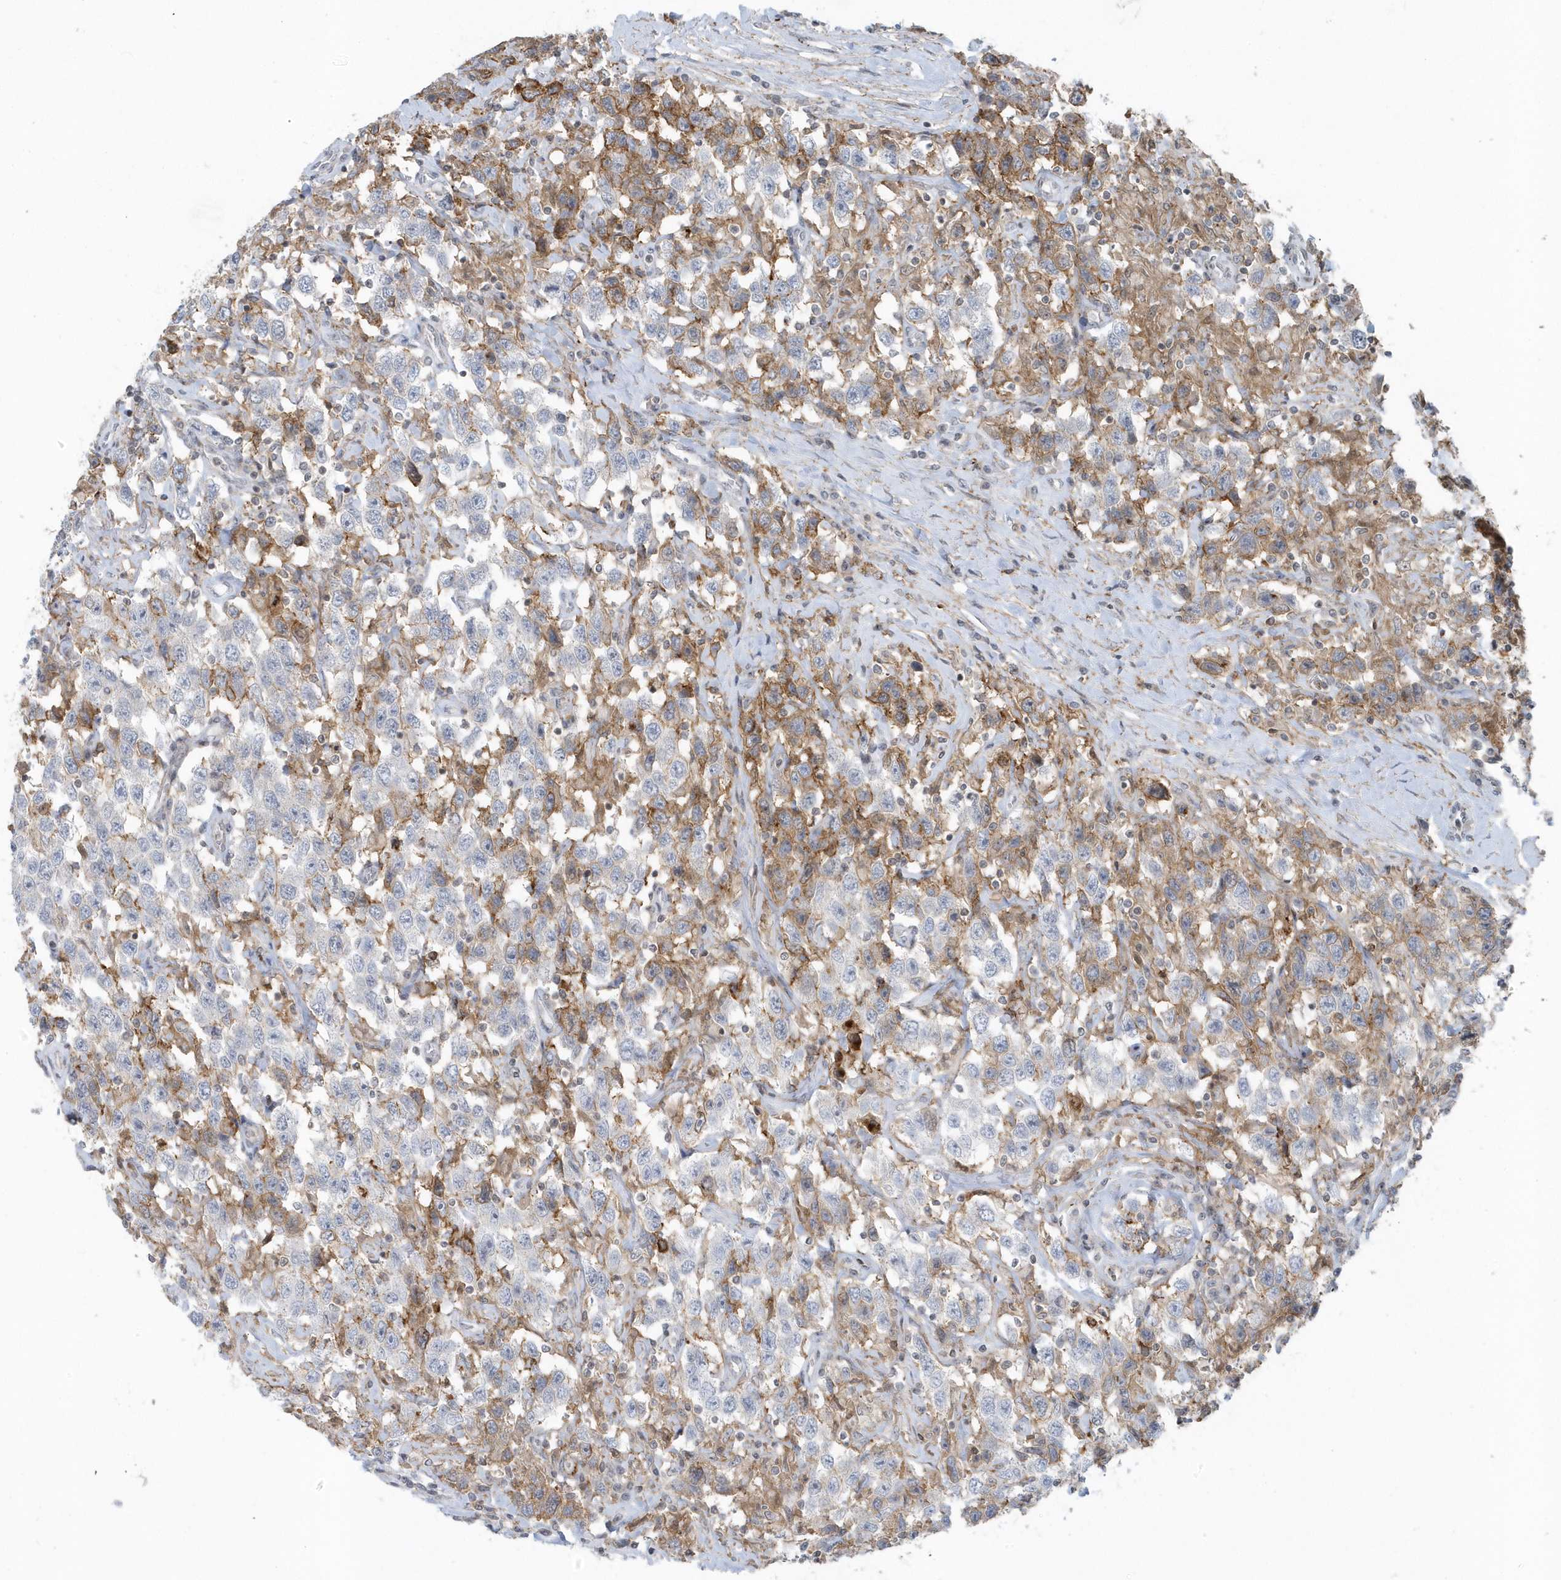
{"staining": {"intensity": "negative", "quantity": "none", "location": "none"}, "tissue": "testis cancer", "cell_type": "Tumor cells", "image_type": "cancer", "snomed": [{"axis": "morphology", "description": "Seminoma, NOS"}, {"axis": "topography", "description": "Testis"}], "caption": "Tumor cells show no significant positivity in testis seminoma.", "gene": "CACNB2", "patient": {"sex": "male", "age": 41}}